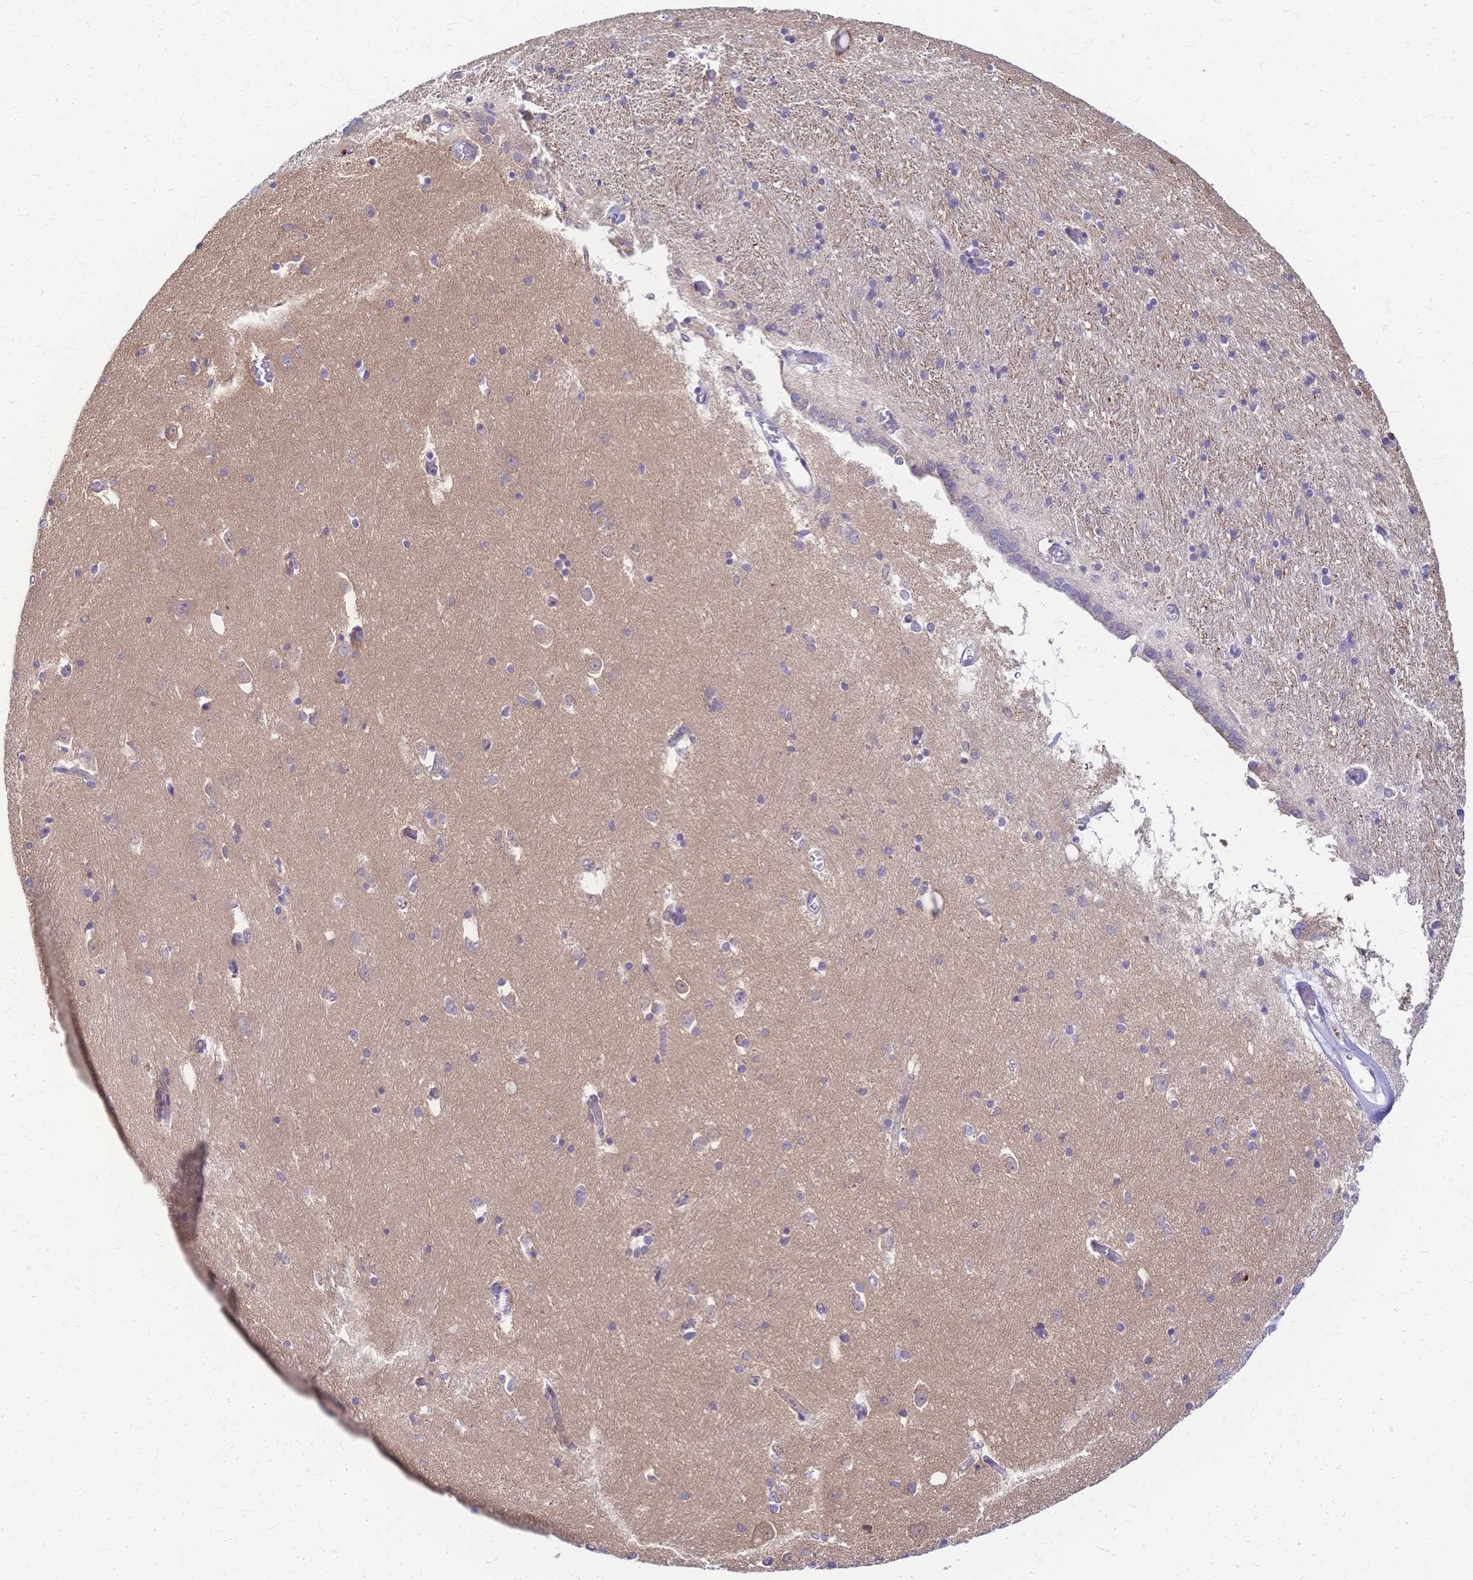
{"staining": {"intensity": "negative", "quantity": "none", "location": "none"}, "tissue": "caudate", "cell_type": "Glial cells", "image_type": "normal", "snomed": [{"axis": "morphology", "description": "Normal tissue, NOS"}, {"axis": "topography", "description": "Lateral ventricle wall"}, {"axis": "topography", "description": "Hippocampus"}], "caption": "A high-resolution micrograph shows immunohistochemistry (IHC) staining of normal caudate, which displays no significant staining in glial cells.", "gene": "GRB7", "patient": {"sex": "female", "age": 63}}